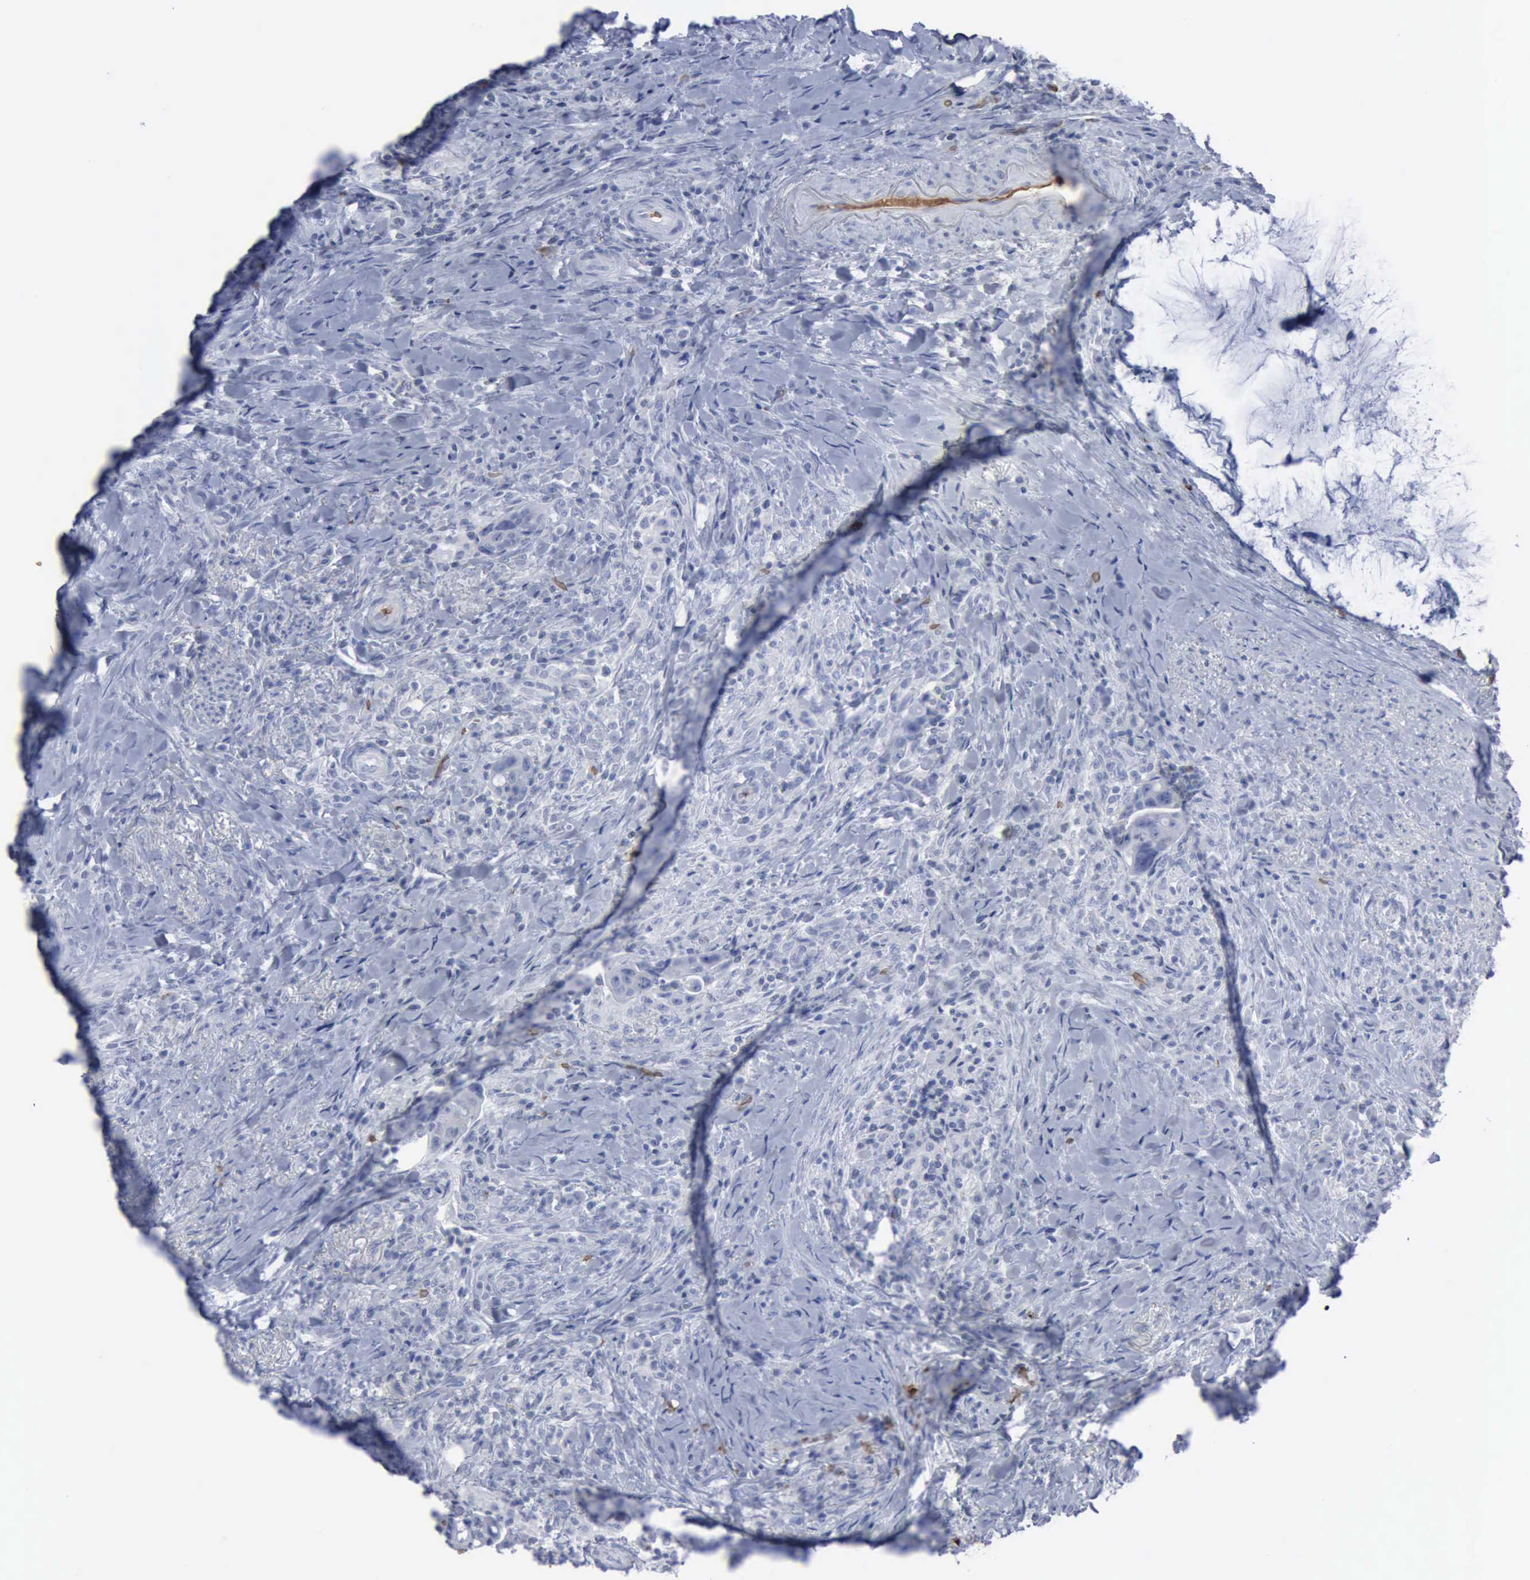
{"staining": {"intensity": "negative", "quantity": "none", "location": "none"}, "tissue": "colorectal cancer", "cell_type": "Tumor cells", "image_type": "cancer", "snomed": [{"axis": "morphology", "description": "Adenocarcinoma, NOS"}, {"axis": "topography", "description": "Rectum"}], "caption": "DAB (3,3'-diaminobenzidine) immunohistochemical staining of colorectal cancer (adenocarcinoma) displays no significant expression in tumor cells. (Brightfield microscopy of DAB immunohistochemistry at high magnification).", "gene": "TGFB1", "patient": {"sex": "female", "age": 71}}